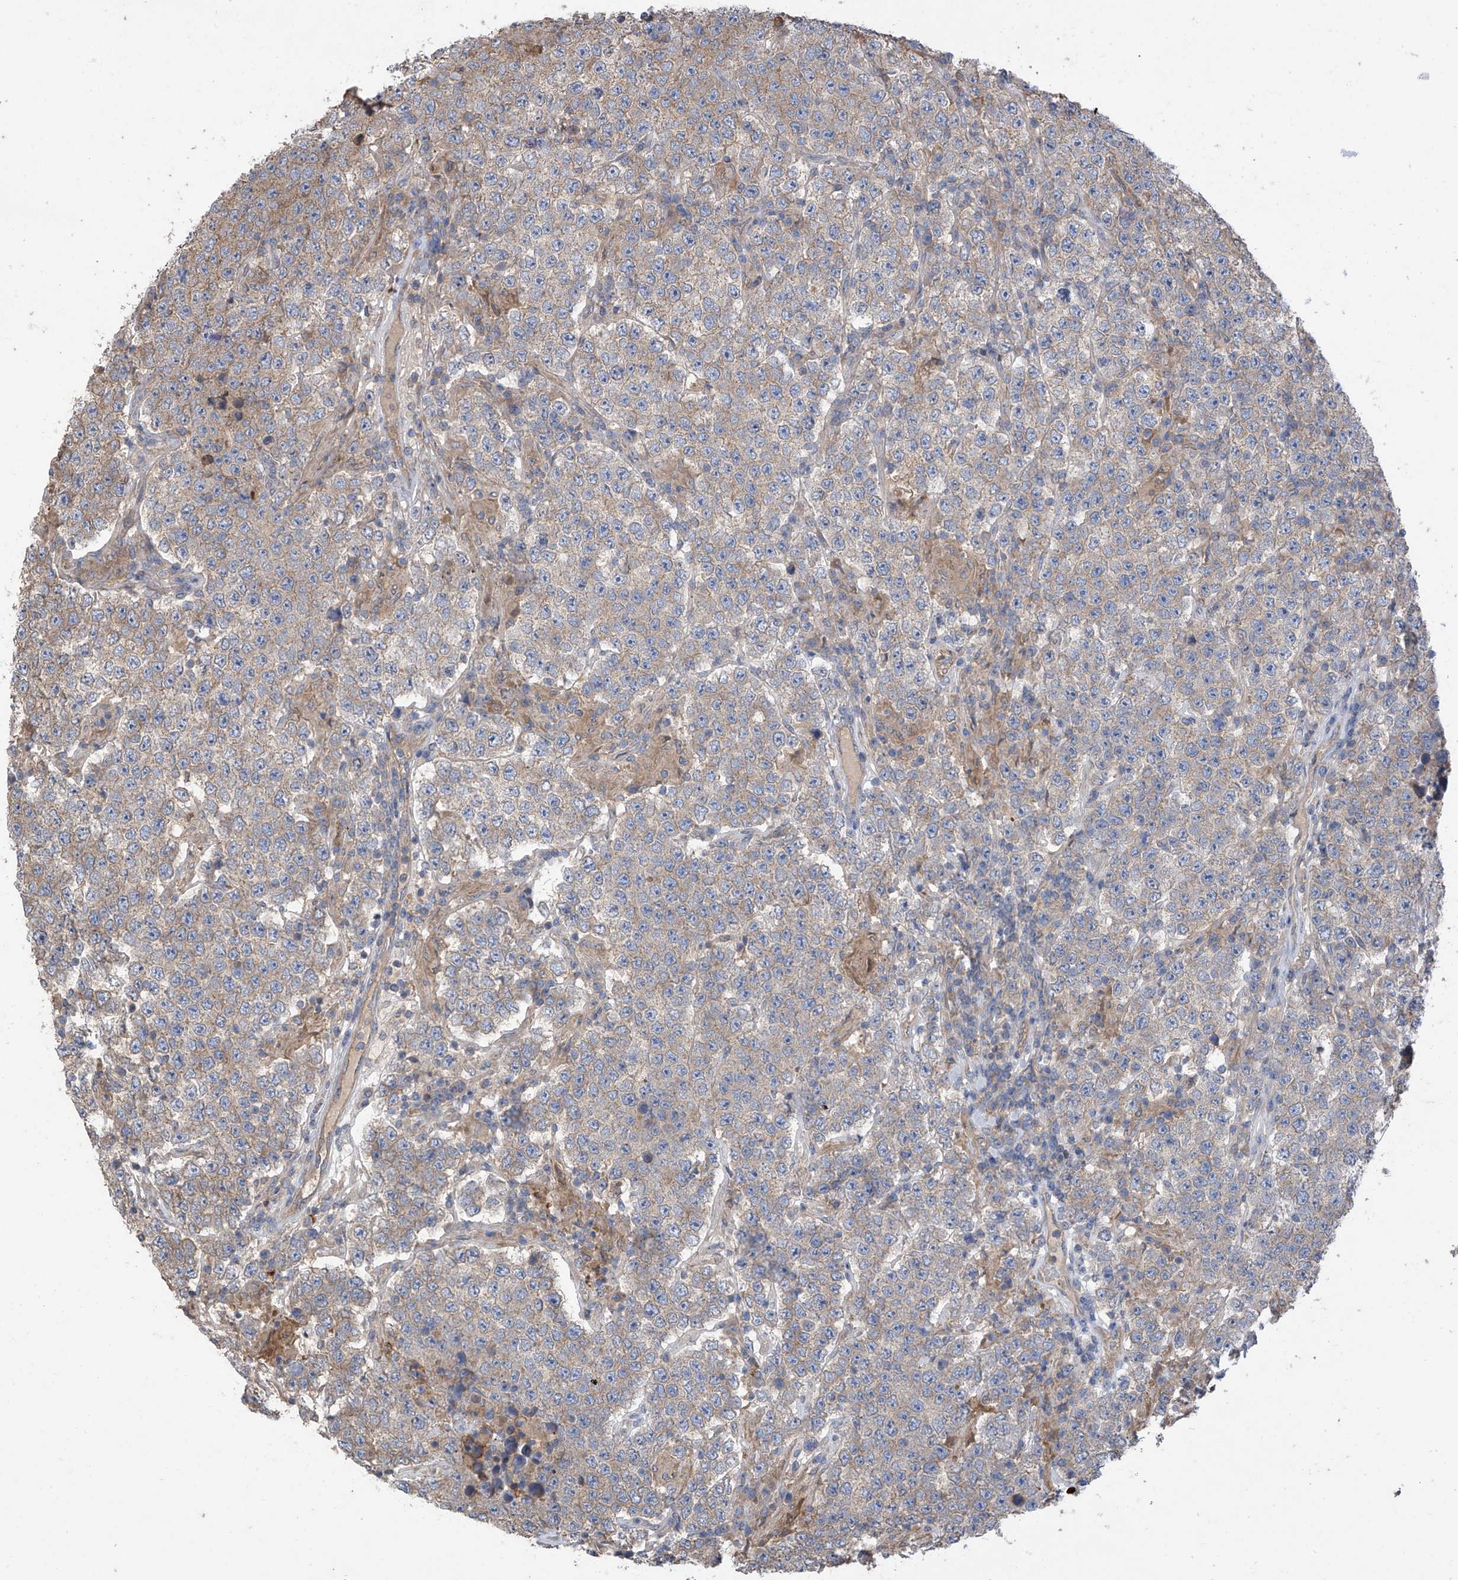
{"staining": {"intensity": "weak", "quantity": "25%-75%", "location": "cytoplasmic/membranous"}, "tissue": "testis cancer", "cell_type": "Tumor cells", "image_type": "cancer", "snomed": [{"axis": "morphology", "description": "Normal tissue, NOS"}, {"axis": "morphology", "description": "Urothelial carcinoma, High grade"}, {"axis": "morphology", "description": "Seminoma, NOS"}, {"axis": "morphology", "description": "Carcinoma, Embryonal, NOS"}, {"axis": "topography", "description": "Urinary bladder"}, {"axis": "topography", "description": "Testis"}], "caption": "Immunohistochemical staining of human testis cancer exhibits low levels of weak cytoplasmic/membranous protein positivity in about 25%-75% of tumor cells.", "gene": "PHACTR4", "patient": {"sex": "male", "age": 41}}